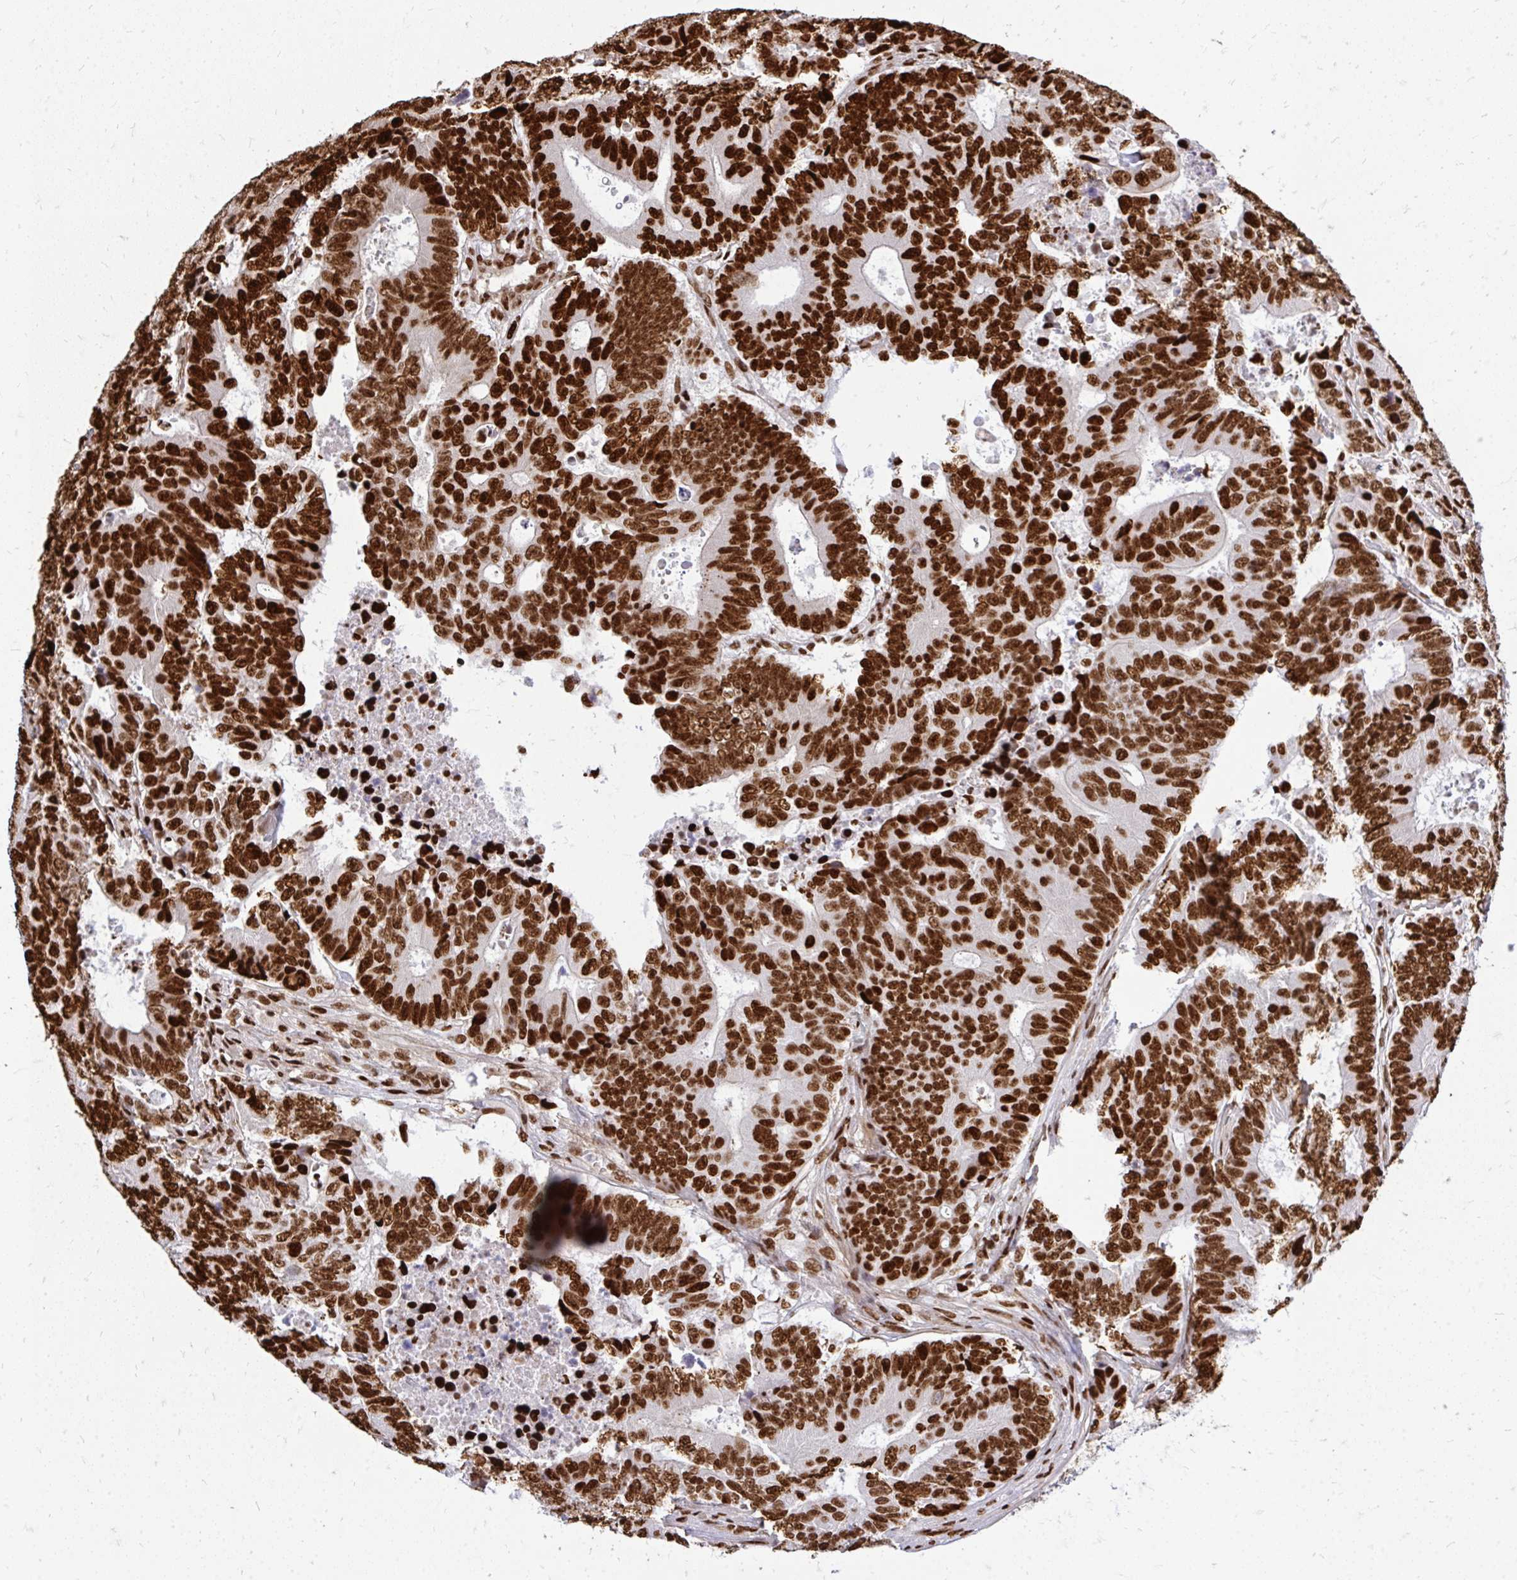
{"staining": {"intensity": "strong", "quantity": ">75%", "location": "nuclear"}, "tissue": "colorectal cancer", "cell_type": "Tumor cells", "image_type": "cancer", "snomed": [{"axis": "morphology", "description": "Adenocarcinoma, NOS"}, {"axis": "topography", "description": "Colon"}], "caption": "The histopathology image displays immunohistochemical staining of colorectal cancer. There is strong nuclear positivity is seen in about >75% of tumor cells.", "gene": "TBL1Y", "patient": {"sex": "female", "age": 48}}